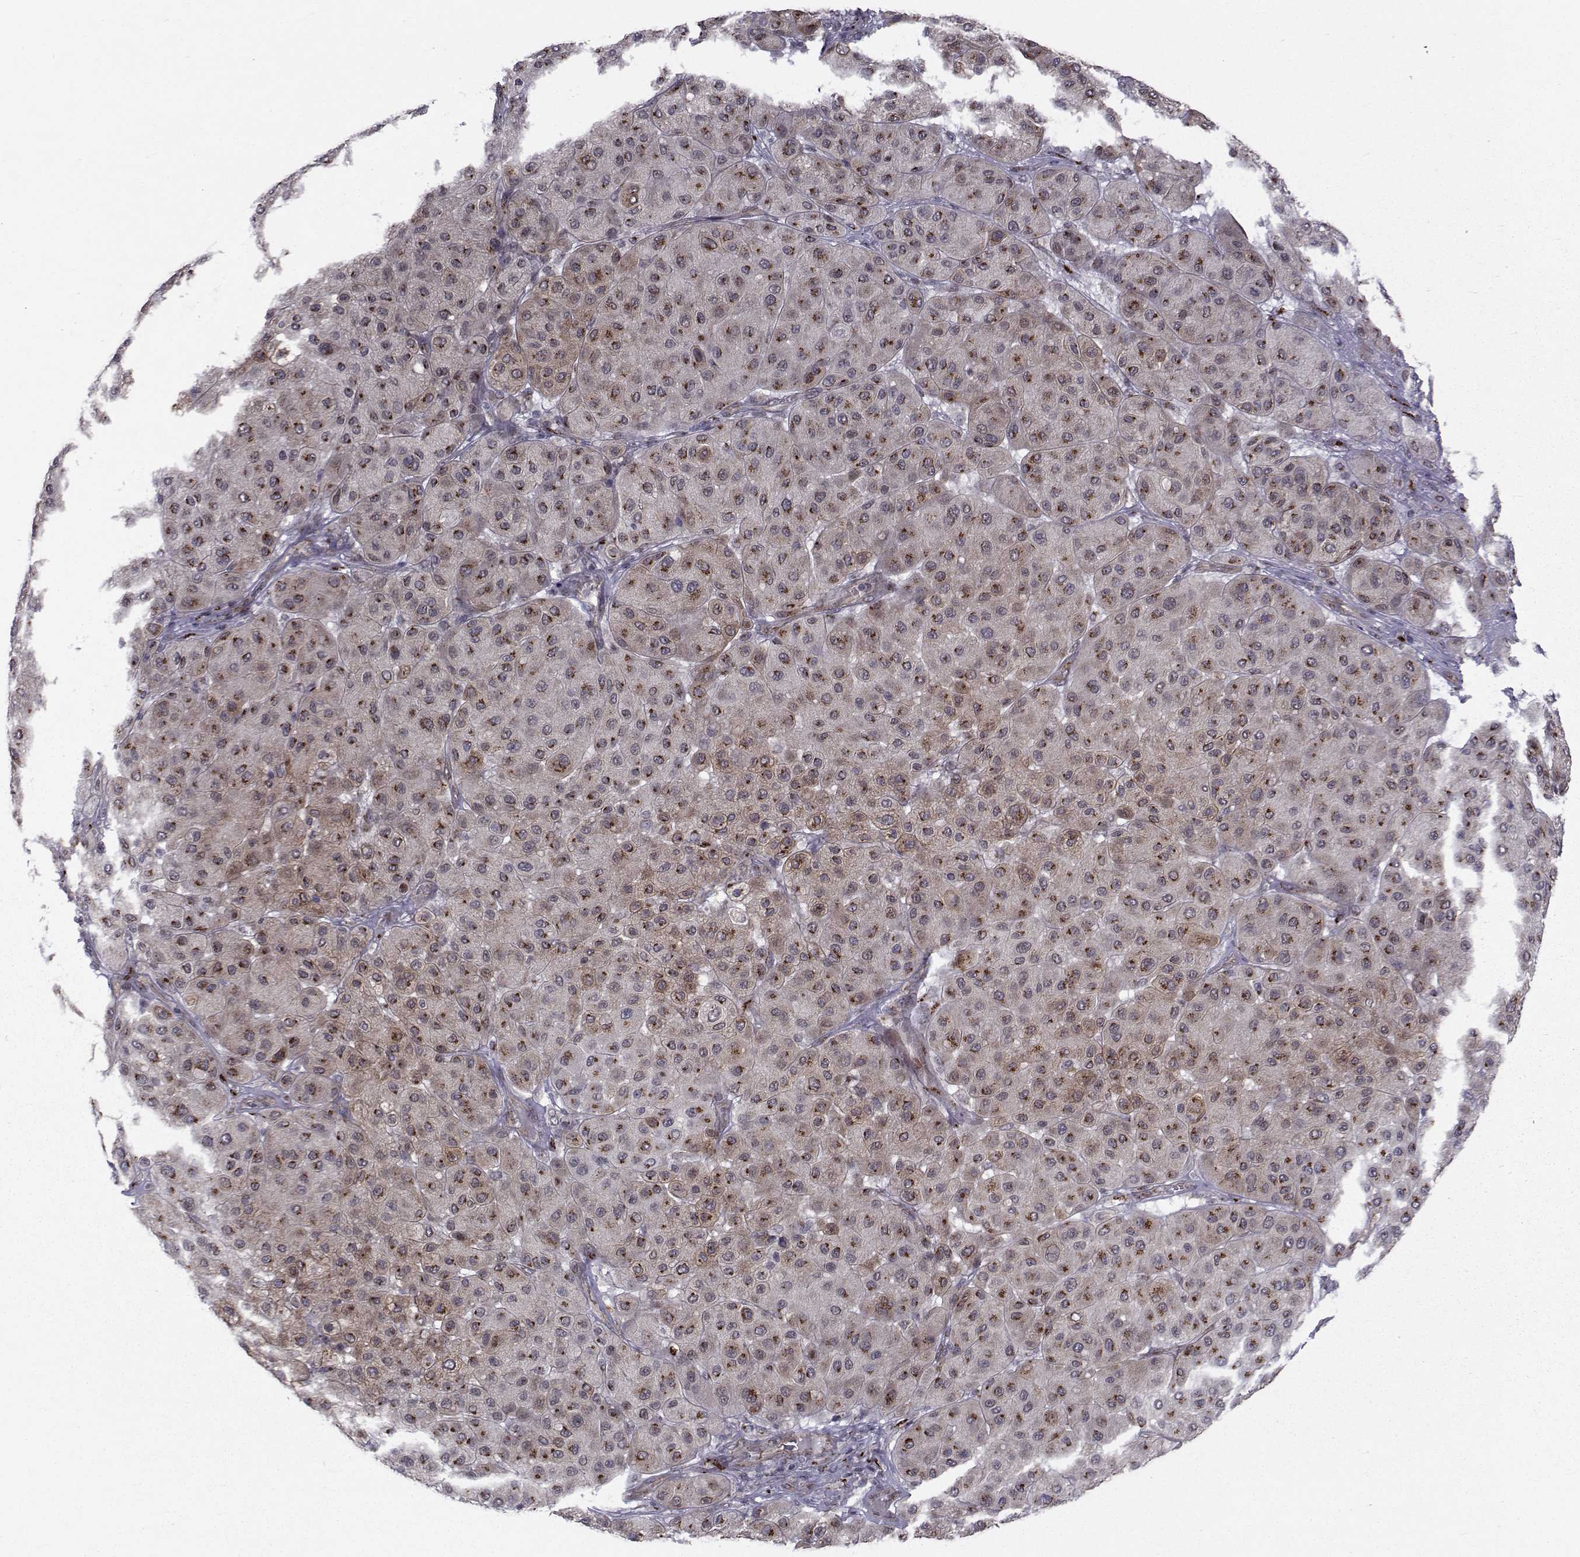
{"staining": {"intensity": "weak", "quantity": "25%-75%", "location": "cytoplasmic/membranous"}, "tissue": "melanoma", "cell_type": "Tumor cells", "image_type": "cancer", "snomed": [{"axis": "morphology", "description": "Malignant melanoma, Metastatic site"}, {"axis": "topography", "description": "Smooth muscle"}], "caption": "Weak cytoplasmic/membranous expression for a protein is identified in about 25%-75% of tumor cells of melanoma using IHC.", "gene": "ATP6V1C2", "patient": {"sex": "male", "age": 41}}